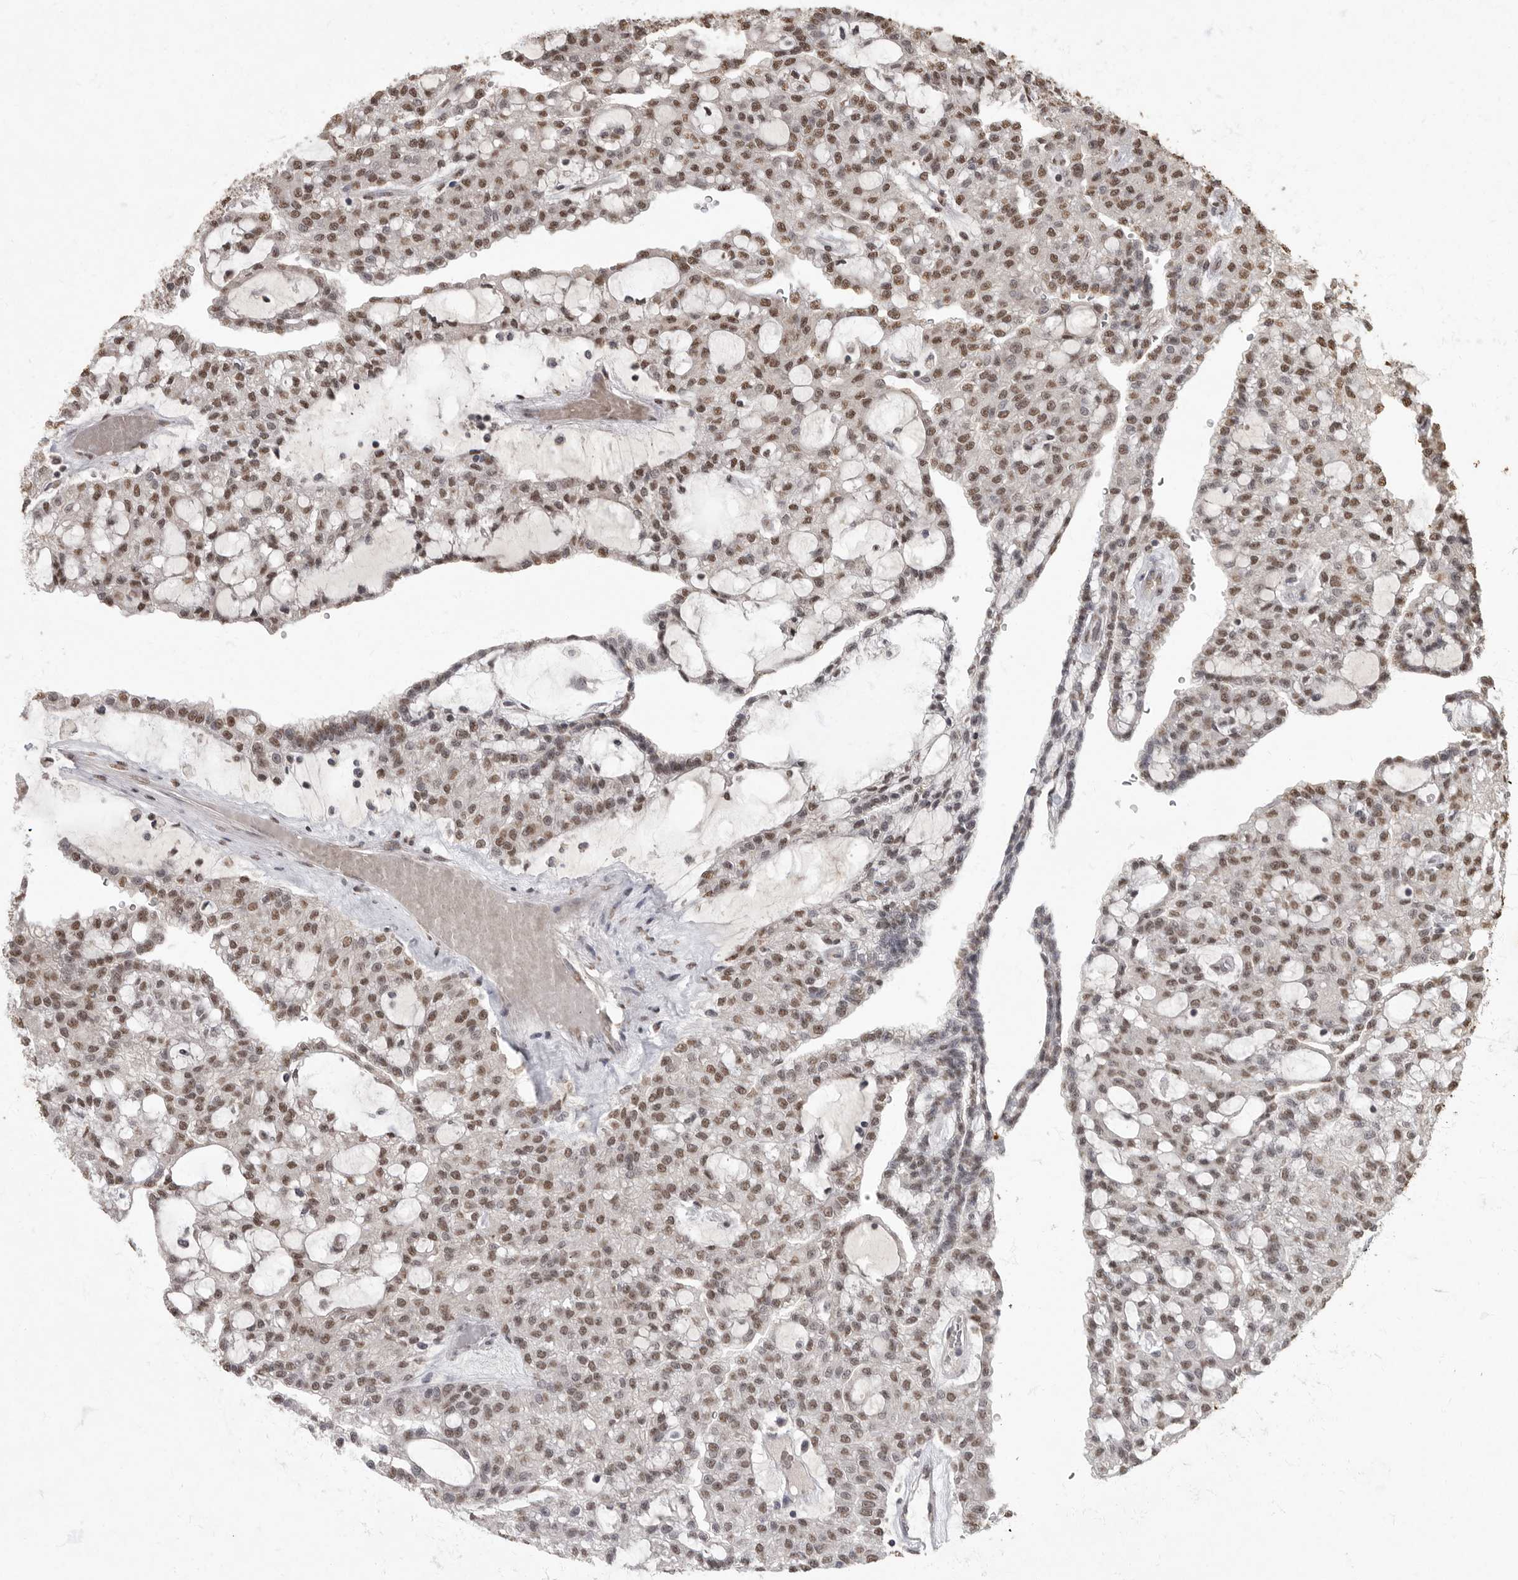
{"staining": {"intensity": "moderate", "quantity": ">75%", "location": "nuclear"}, "tissue": "renal cancer", "cell_type": "Tumor cells", "image_type": "cancer", "snomed": [{"axis": "morphology", "description": "Adenocarcinoma, NOS"}, {"axis": "topography", "description": "Kidney"}], "caption": "A photomicrograph showing moderate nuclear expression in about >75% of tumor cells in renal cancer (adenocarcinoma), as visualized by brown immunohistochemical staining.", "gene": "NBL1", "patient": {"sex": "male", "age": 63}}